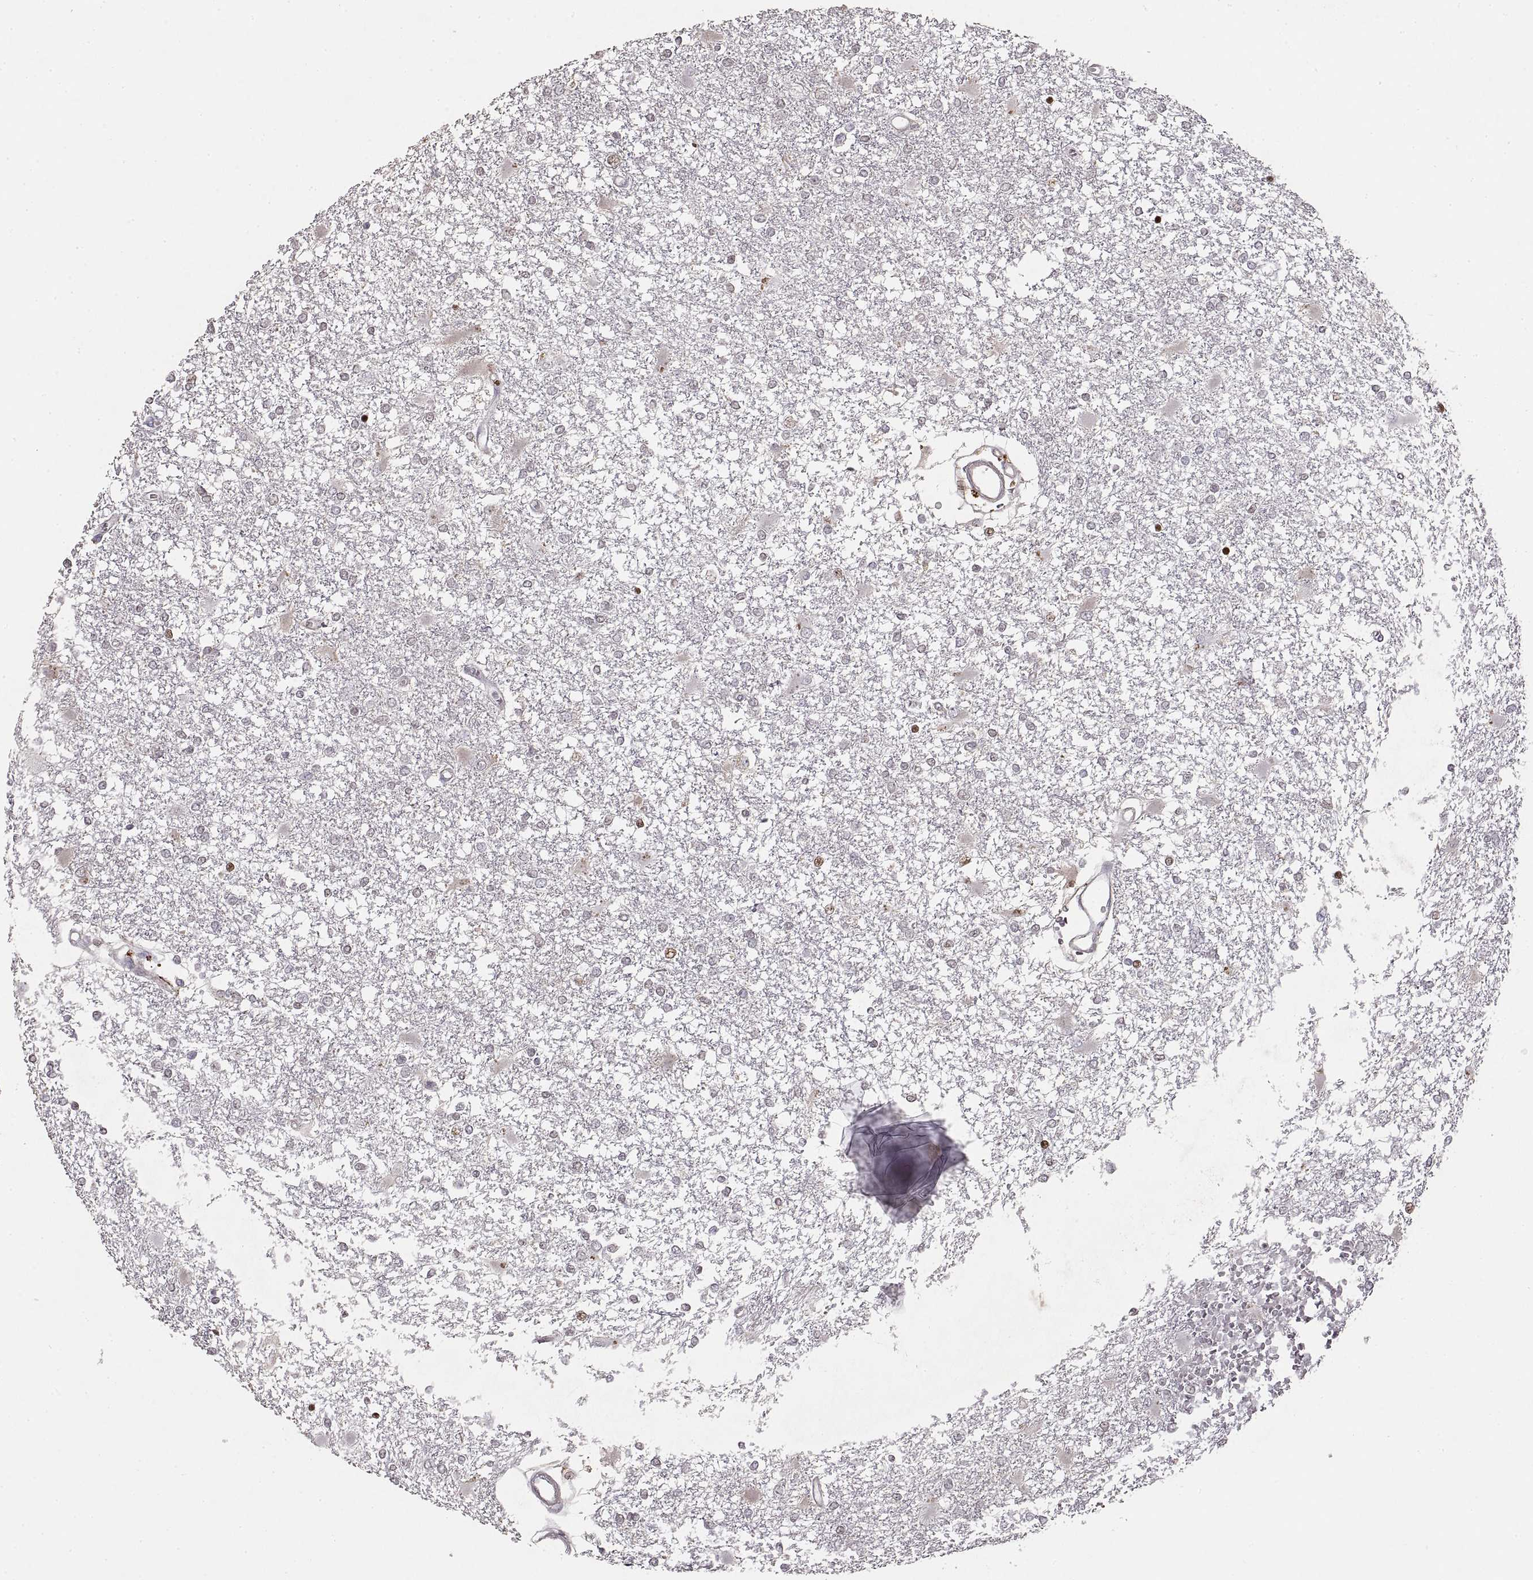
{"staining": {"intensity": "negative", "quantity": "none", "location": "none"}, "tissue": "glioma", "cell_type": "Tumor cells", "image_type": "cancer", "snomed": [{"axis": "morphology", "description": "Glioma, malignant, High grade"}, {"axis": "topography", "description": "Cerebral cortex"}], "caption": "High-grade glioma (malignant) was stained to show a protein in brown. There is no significant positivity in tumor cells.", "gene": "ADAM11", "patient": {"sex": "male", "age": 79}}